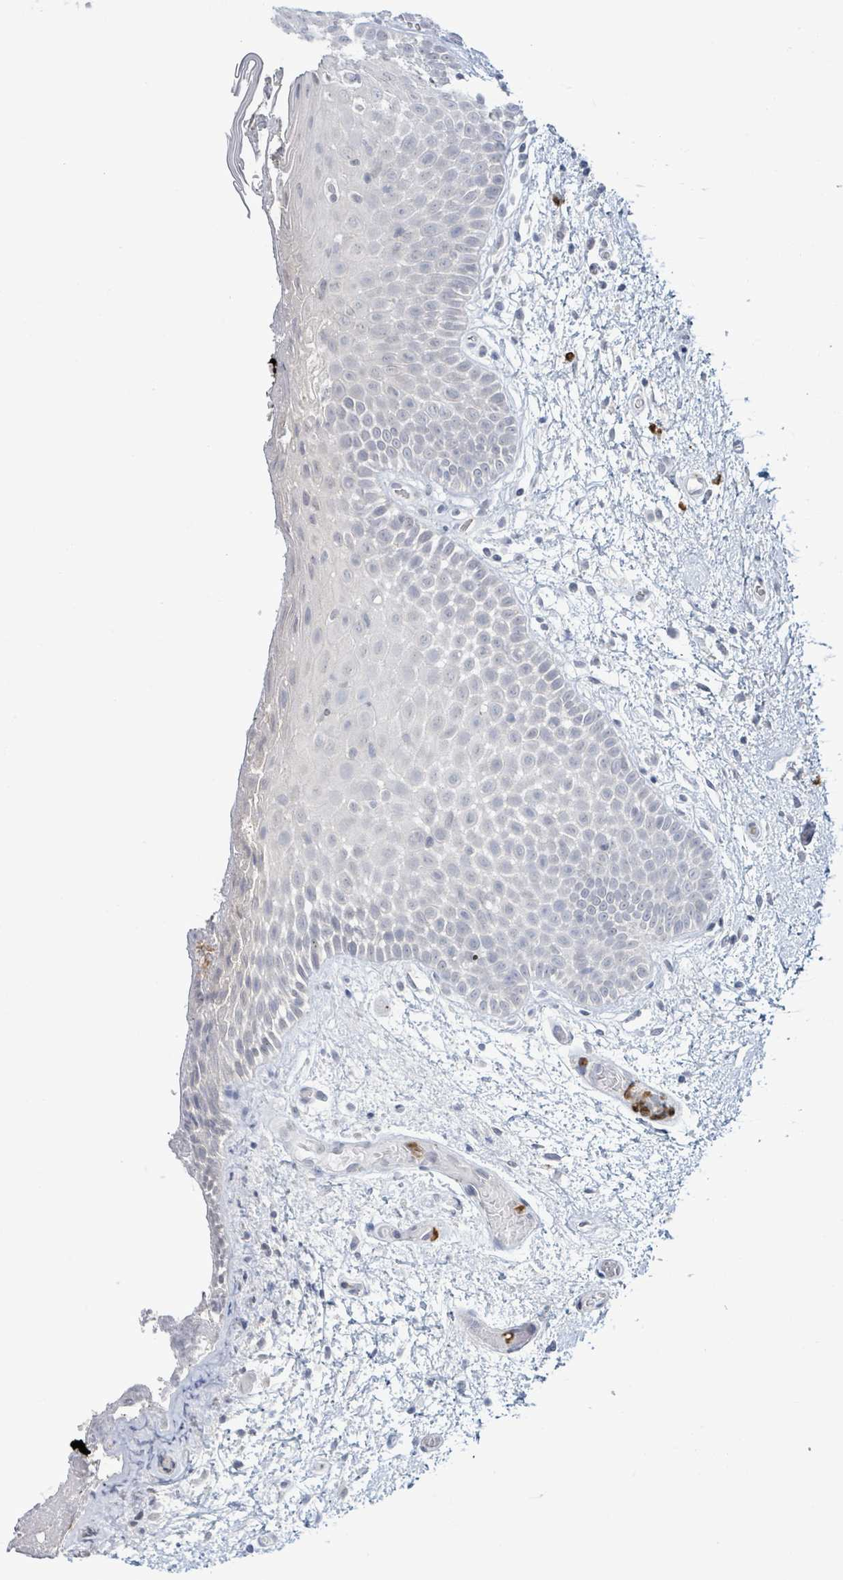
{"staining": {"intensity": "negative", "quantity": "none", "location": "none"}, "tissue": "oral mucosa", "cell_type": "Squamous epithelial cells", "image_type": "normal", "snomed": [{"axis": "morphology", "description": "Normal tissue, NOS"}, {"axis": "morphology", "description": "Squamous cell carcinoma, NOS"}, {"axis": "topography", "description": "Oral tissue"}, {"axis": "topography", "description": "Tounge, NOS"}, {"axis": "topography", "description": "Head-Neck"}], "caption": "Immunohistochemistry histopathology image of normal oral mucosa: human oral mucosa stained with DAB (3,3'-diaminobenzidine) demonstrates no significant protein positivity in squamous epithelial cells.", "gene": "LCLAT1", "patient": {"sex": "male", "age": 76}}